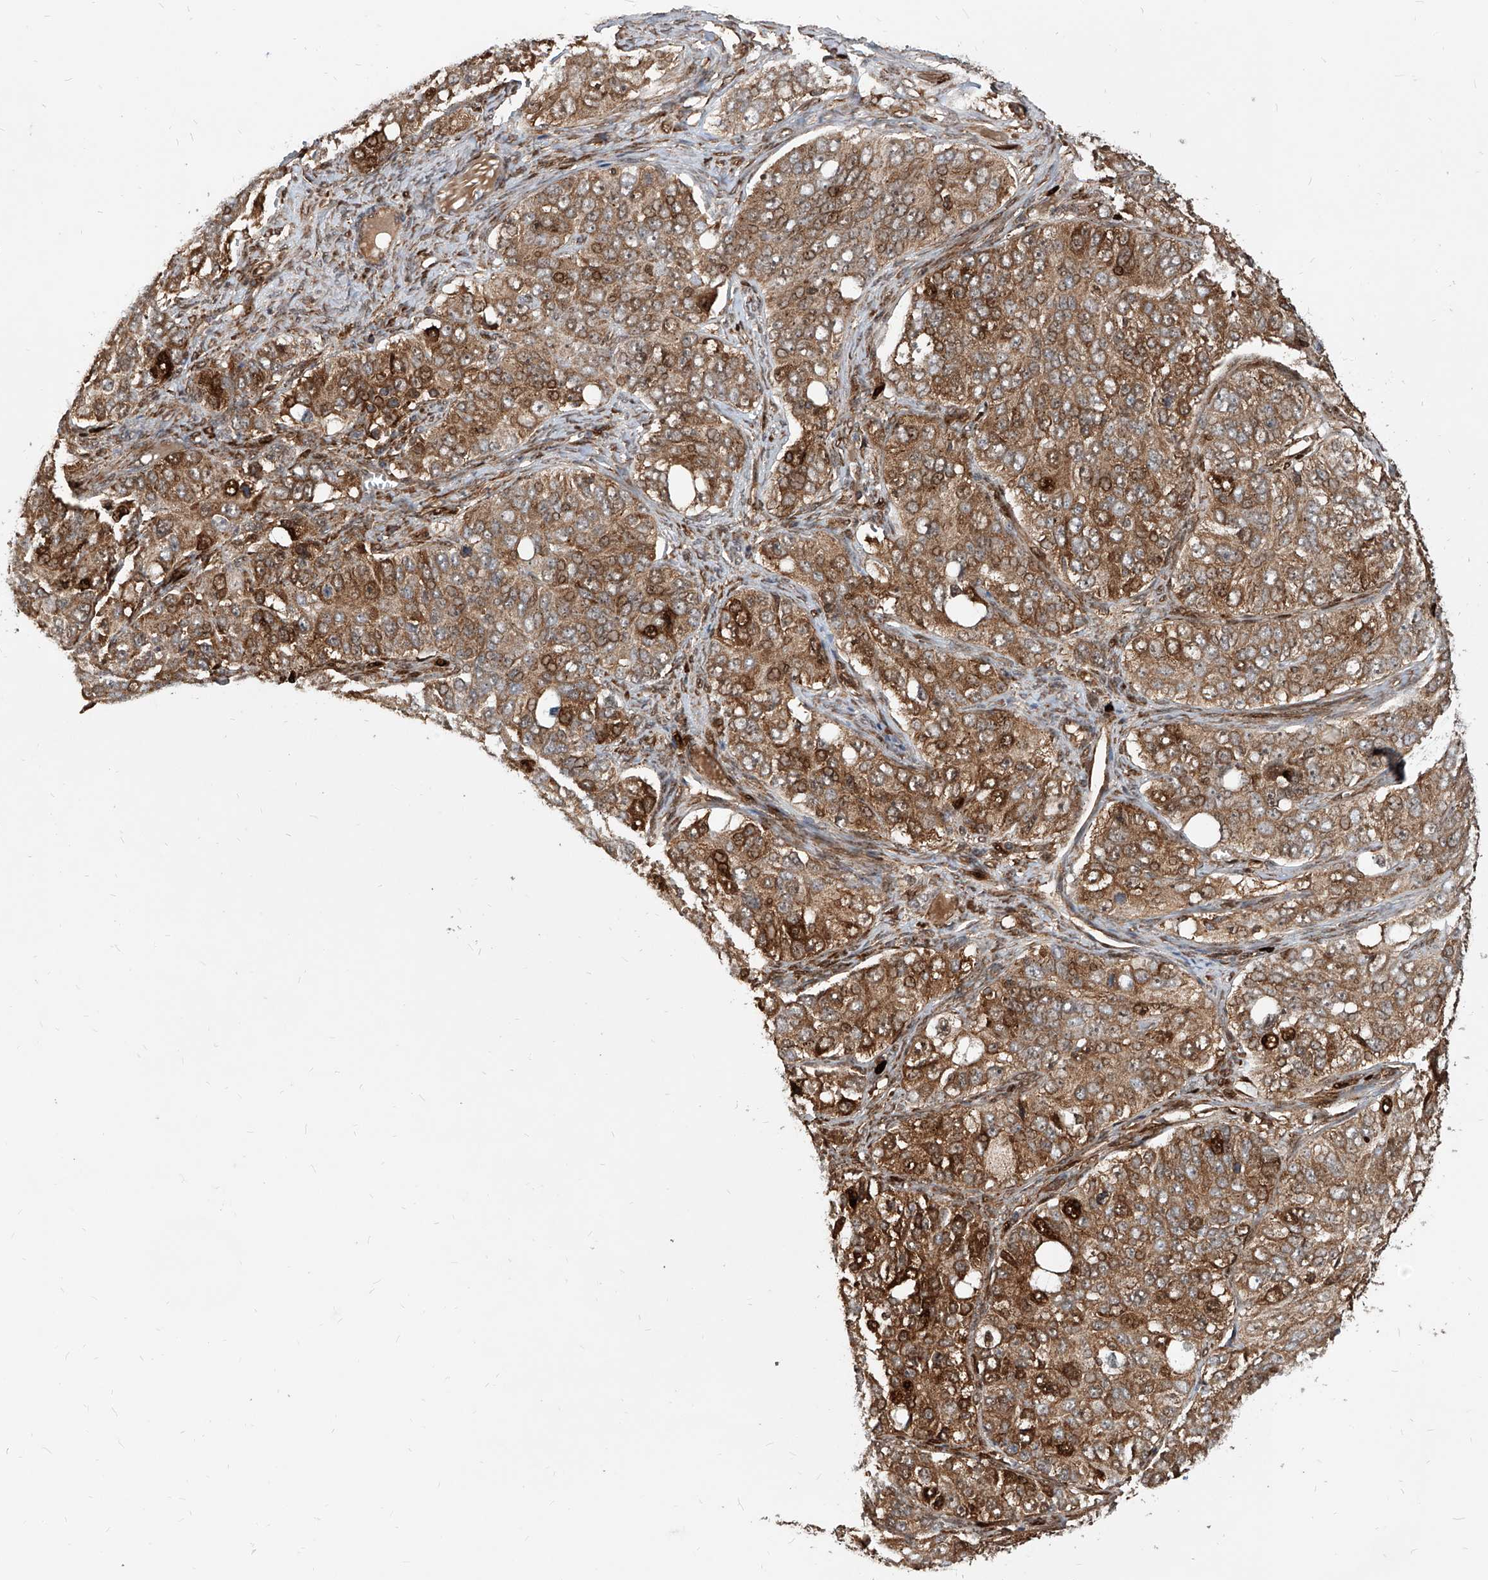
{"staining": {"intensity": "strong", "quantity": ">75%", "location": "cytoplasmic/membranous,nuclear"}, "tissue": "ovarian cancer", "cell_type": "Tumor cells", "image_type": "cancer", "snomed": [{"axis": "morphology", "description": "Carcinoma, endometroid"}, {"axis": "topography", "description": "Ovary"}], "caption": "Protein expression analysis of ovarian cancer (endometroid carcinoma) shows strong cytoplasmic/membranous and nuclear positivity in about >75% of tumor cells.", "gene": "MAGED2", "patient": {"sex": "female", "age": 51}}